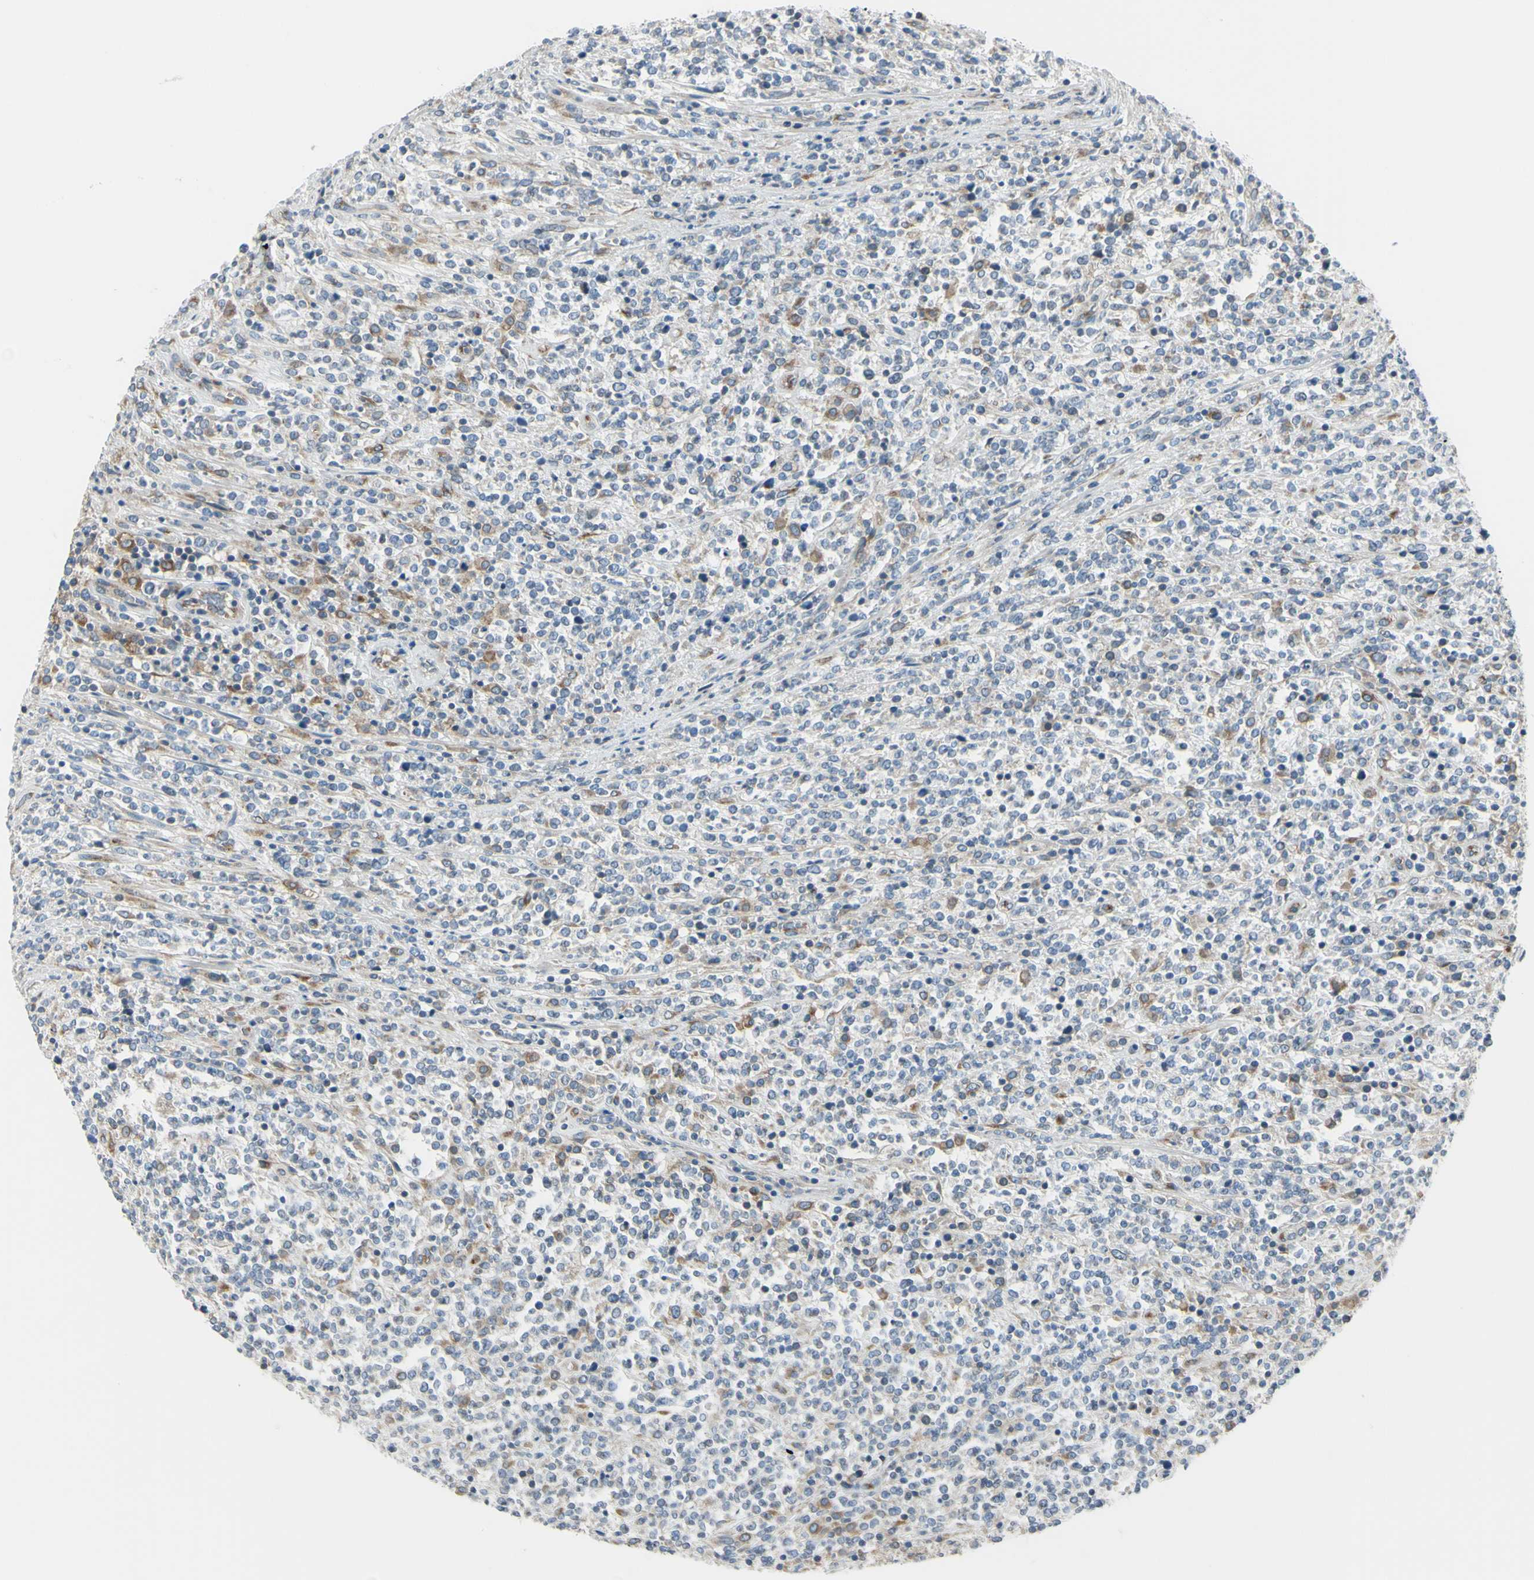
{"staining": {"intensity": "weak", "quantity": "<25%", "location": "cytoplasmic/membranous"}, "tissue": "lymphoma", "cell_type": "Tumor cells", "image_type": "cancer", "snomed": [{"axis": "morphology", "description": "Malignant lymphoma, non-Hodgkin's type, High grade"}, {"axis": "topography", "description": "Soft tissue"}], "caption": "An immunohistochemistry (IHC) micrograph of lymphoma is shown. There is no staining in tumor cells of lymphoma. (Brightfield microscopy of DAB IHC at high magnification).", "gene": "SELENOS", "patient": {"sex": "male", "age": 18}}